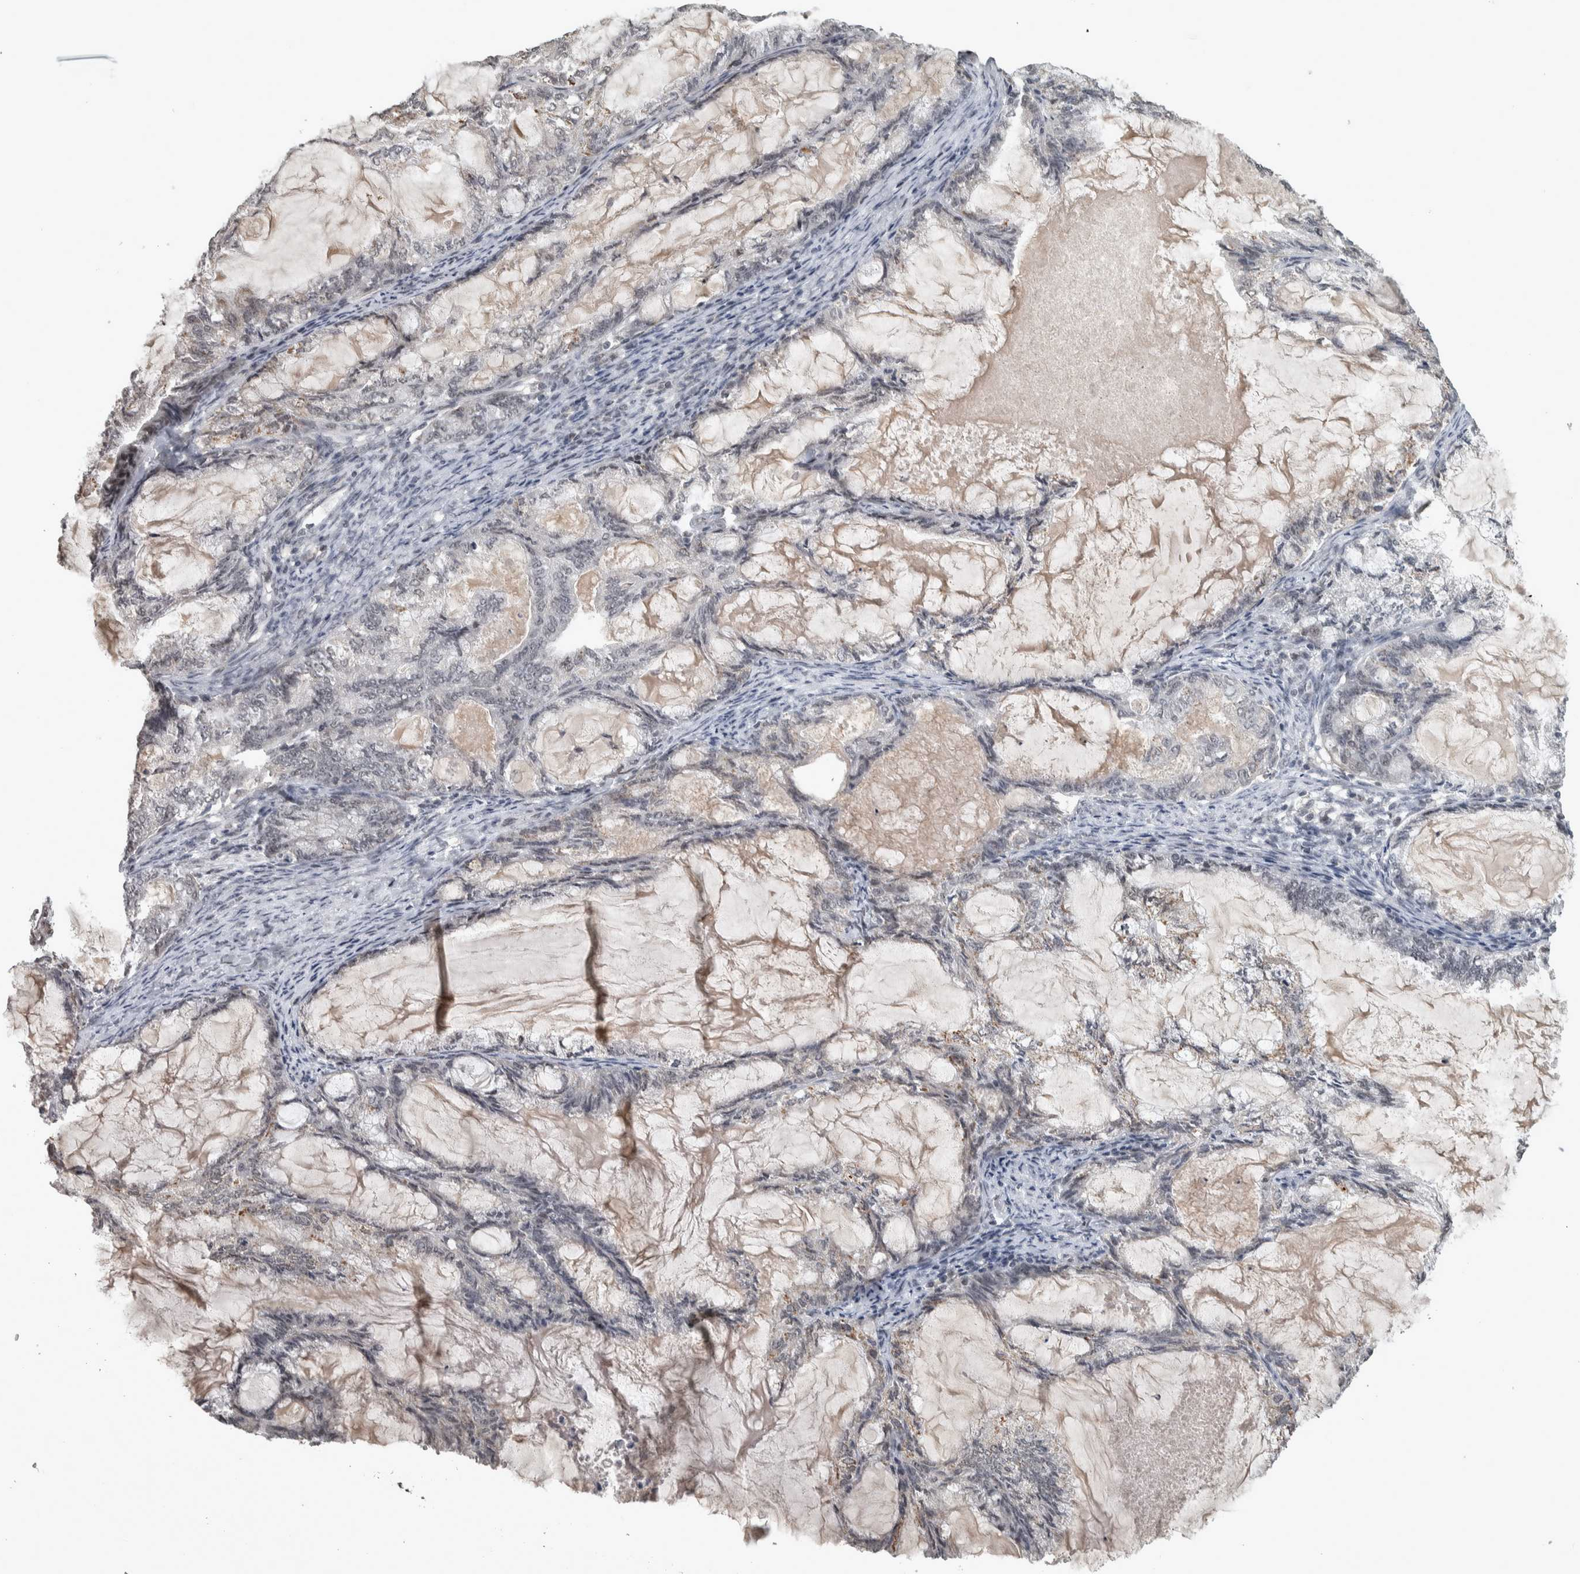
{"staining": {"intensity": "weak", "quantity": "25%-75%", "location": "nuclear"}, "tissue": "endometrial cancer", "cell_type": "Tumor cells", "image_type": "cancer", "snomed": [{"axis": "morphology", "description": "Adenocarcinoma, NOS"}, {"axis": "topography", "description": "Endometrium"}], "caption": "High-power microscopy captured an immunohistochemistry (IHC) photomicrograph of endometrial cancer, revealing weak nuclear expression in about 25%-75% of tumor cells.", "gene": "DDX42", "patient": {"sex": "female", "age": 86}}